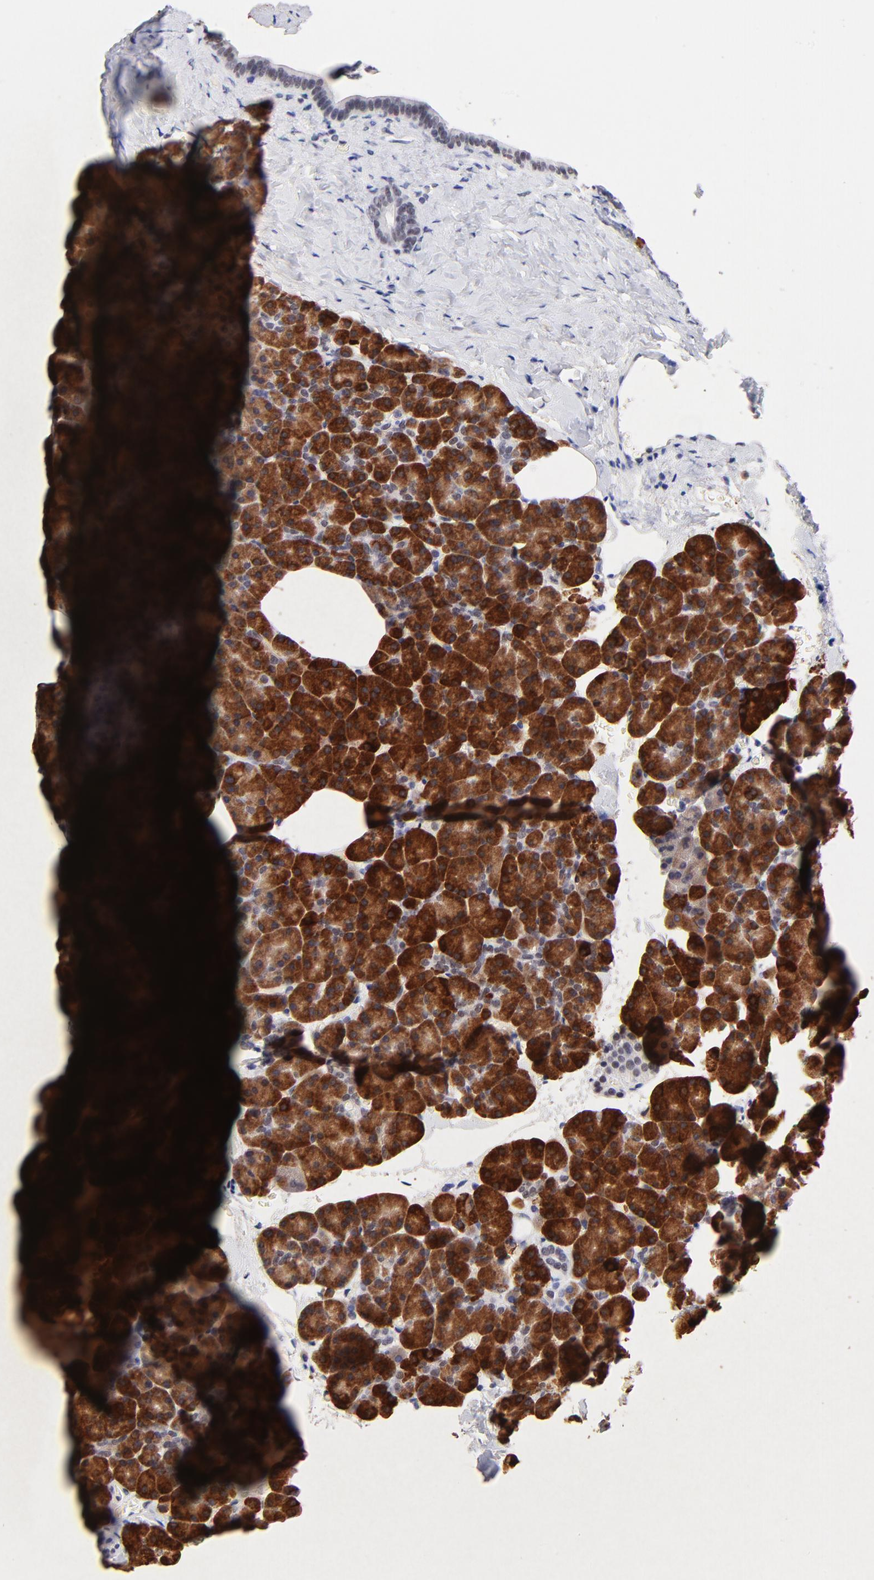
{"staining": {"intensity": "strong", "quantity": ">75%", "location": "cytoplasmic/membranous"}, "tissue": "pancreas", "cell_type": "Exocrine glandular cells", "image_type": "normal", "snomed": [{"axis": "morphology", "description": "Normal tissue, NOS"}, {"axis": "topography", "description": "Pancreas"}], "caption": "Strong cytoplasmic/membranous protein positivity is present in about >75% of exocrine glandular cells in pancreas.", "gene": "ZNF74", "patient": {"sex": "female", "age": 35}}